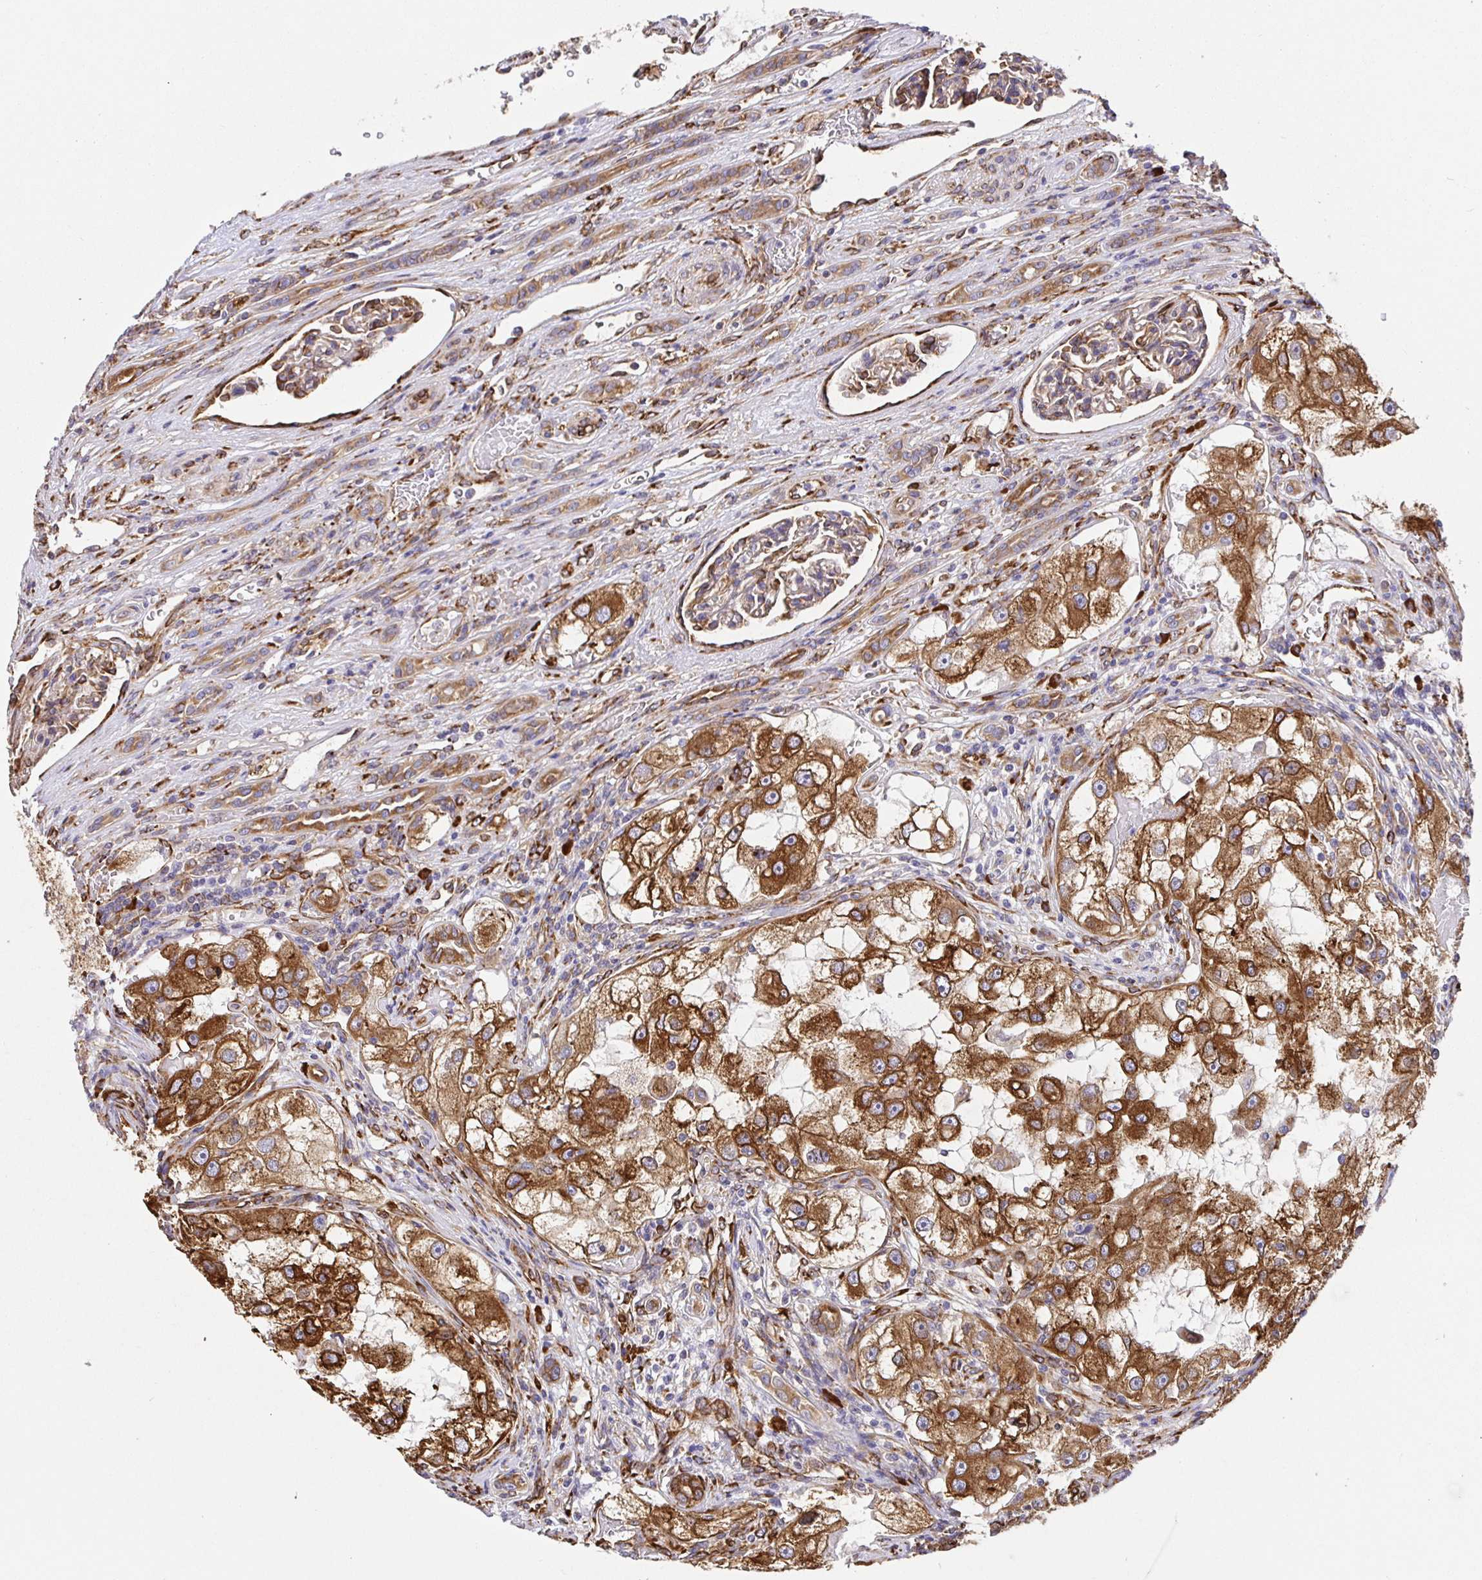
{"staining": {"intensity": "strong", "quantity": ">75%", "location": "cytoplasmic/membranous"}, "tissue": "renal cancer", "cell_type": "Tumor cells", "image_type": "cancer", "snomed": [{"axis": "morphology", "description": "Adenocarcinoma, NOS"}, {"axis": "topography", "description": "Kidney"}], "caption": "The immunohistochemical stain shows strong cytoplasmic/membranous expression in tumor cells of renal adenocarcinoma tissue.", "gene": "MAOA", "patient": {"sex": "male", "age": 63}}